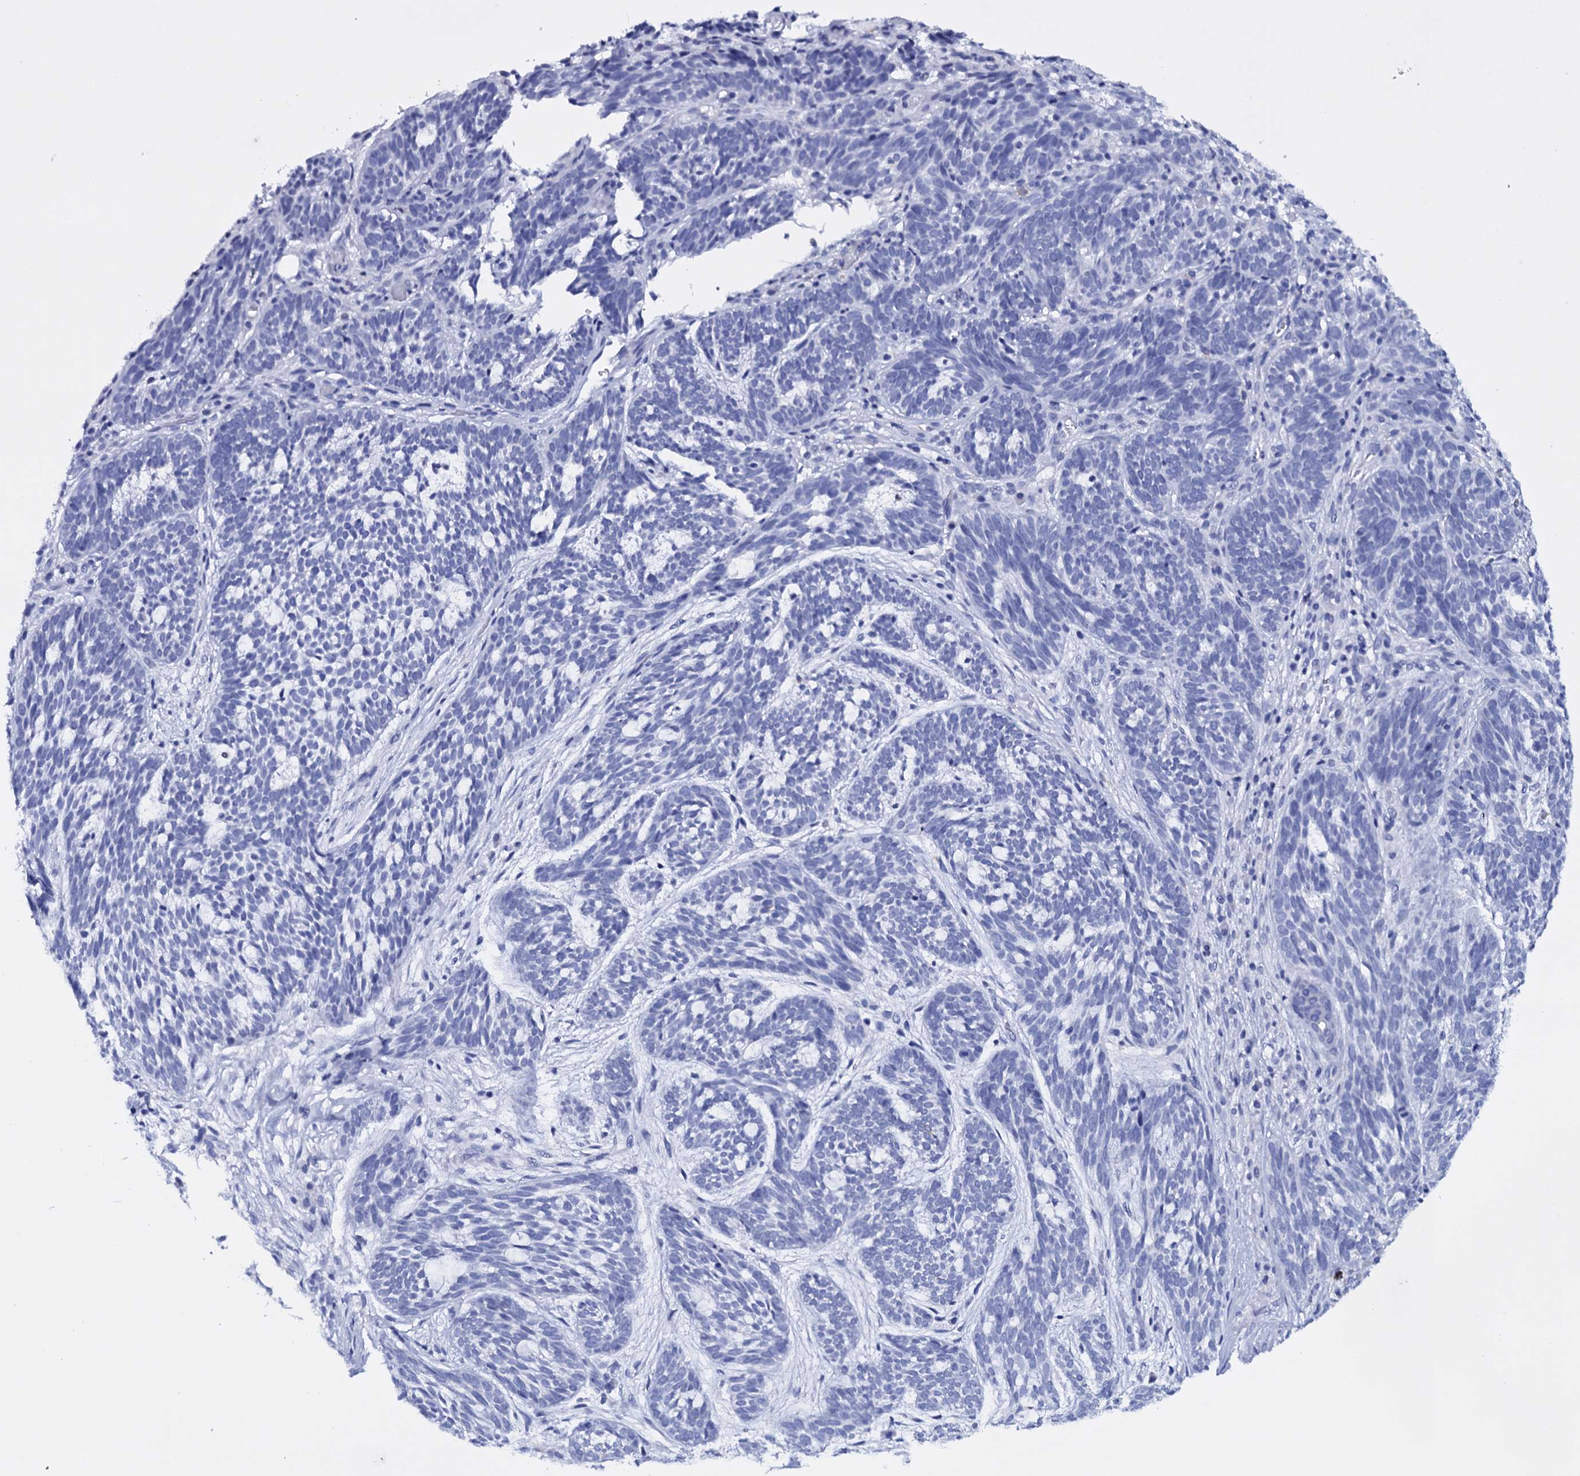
{"staining": {"intensity": "negative", "quantity": "none", "location": "none"}, "tissue": "skin cancer", "cell_type": "Tumor cells", "image_type": "cancer", "snomed": [{"axis": "morphology", "description": "Basal cell carcinoma"}, {"axis": "topography", "description": "Skin"}], "caption": "A micrograph of human skin basal cell carcinoma is negative for staining in tumor cells.", "gene": "ITPRID2", "patient": {"sex": "male", "age": 71}}